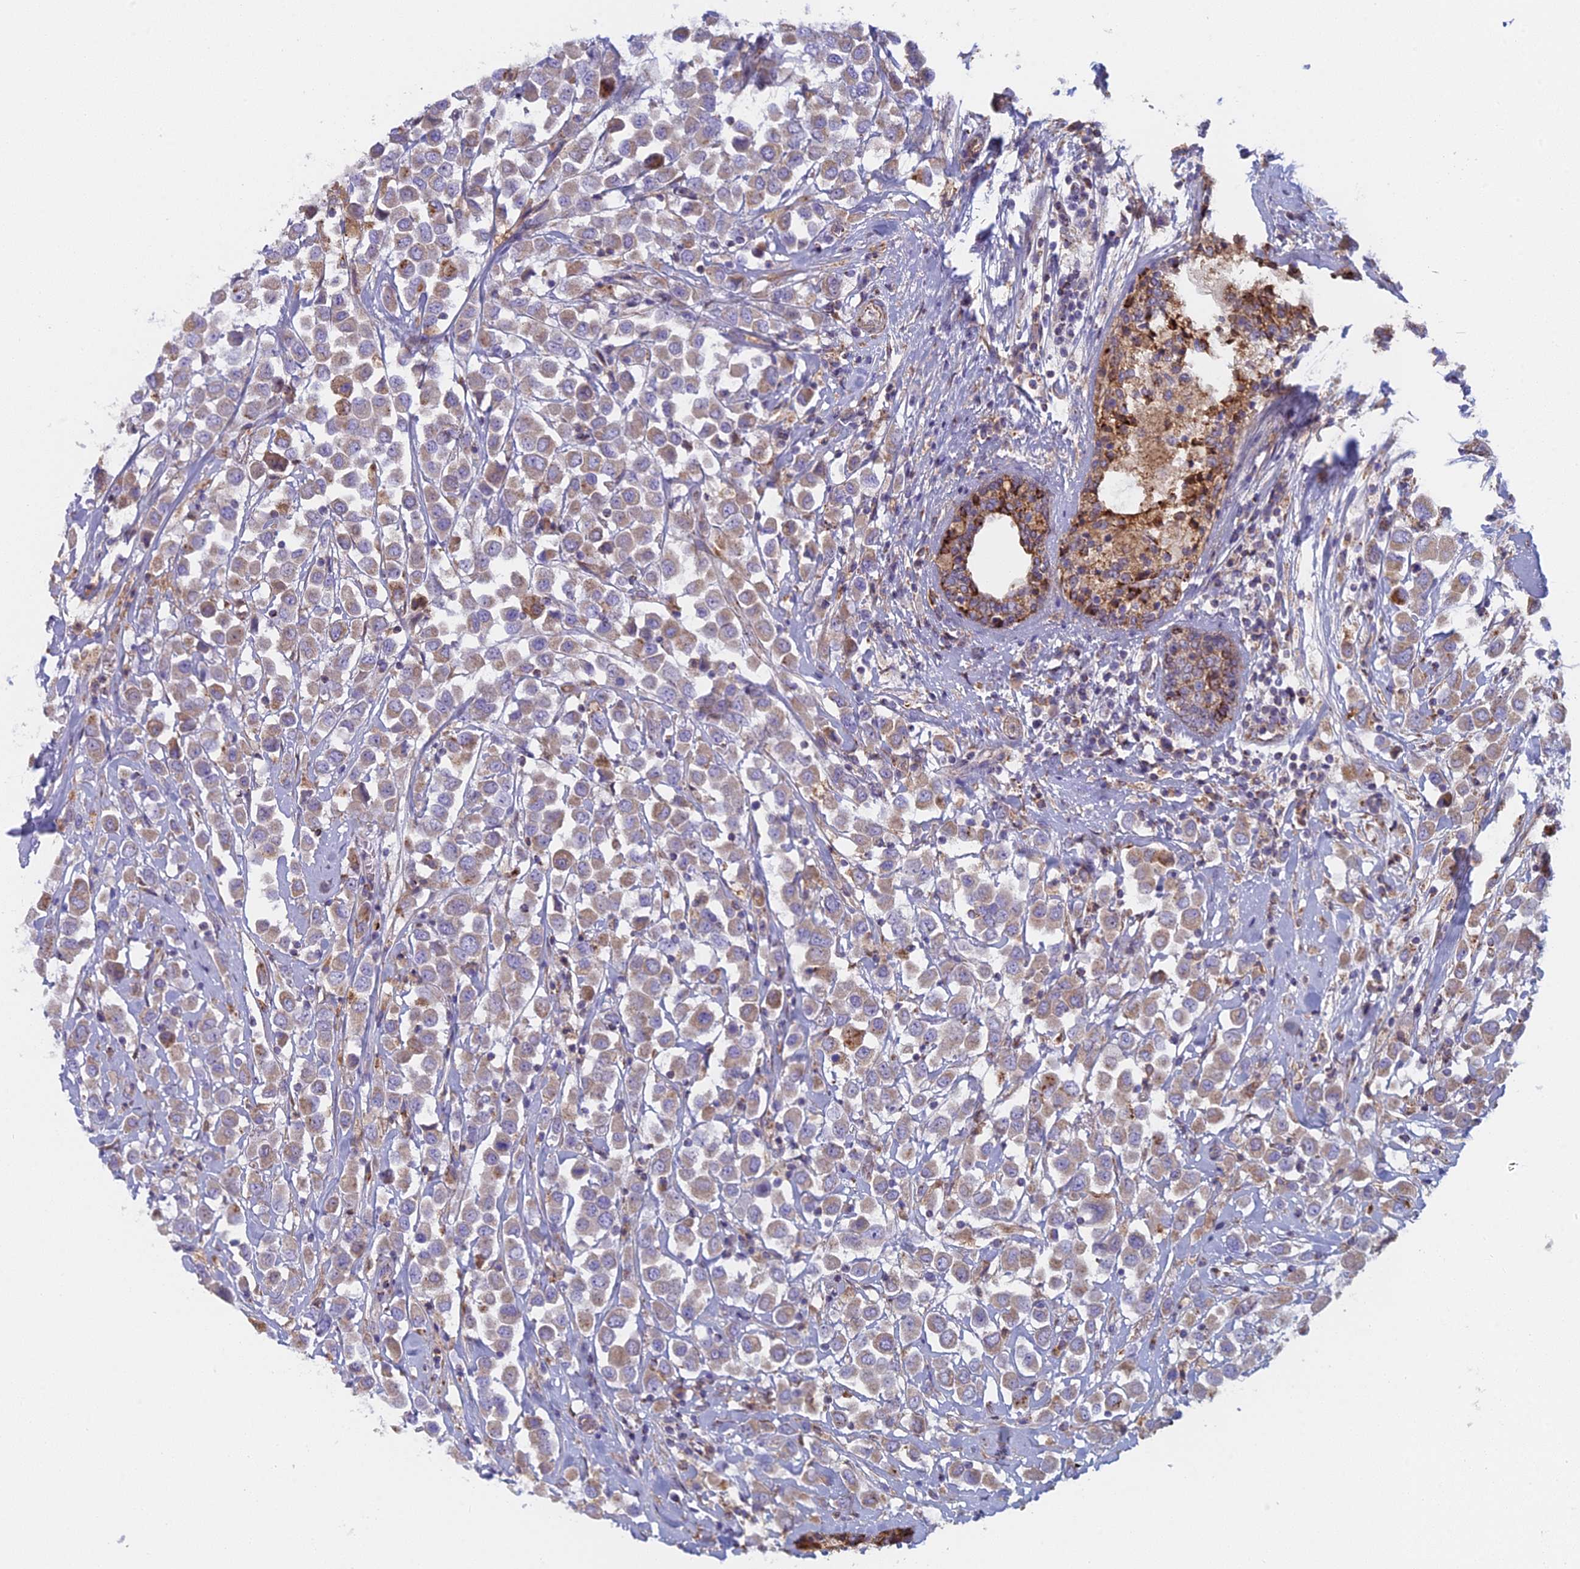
{"staining": {"intensity": "weak", "quantity": "25%-75%", "location": "cytoplasmic/membranous"}, "tissue": "breast cancer", "cell_type": "Tumor cells", "image_type": "cancer", "snomed": [{"axis": "morphology", "description": "Duct carcinoma"}, {"axis": "topography", "description": "Breast"}], "caption": "The image reveals staining of intraductal carcinoma (breast), revealing weak cytoplasmic/membranous protein staining (brown color) within tumor cells.", "gene": "IFTAP", "patient": {"sex": "female", "age": 61}}